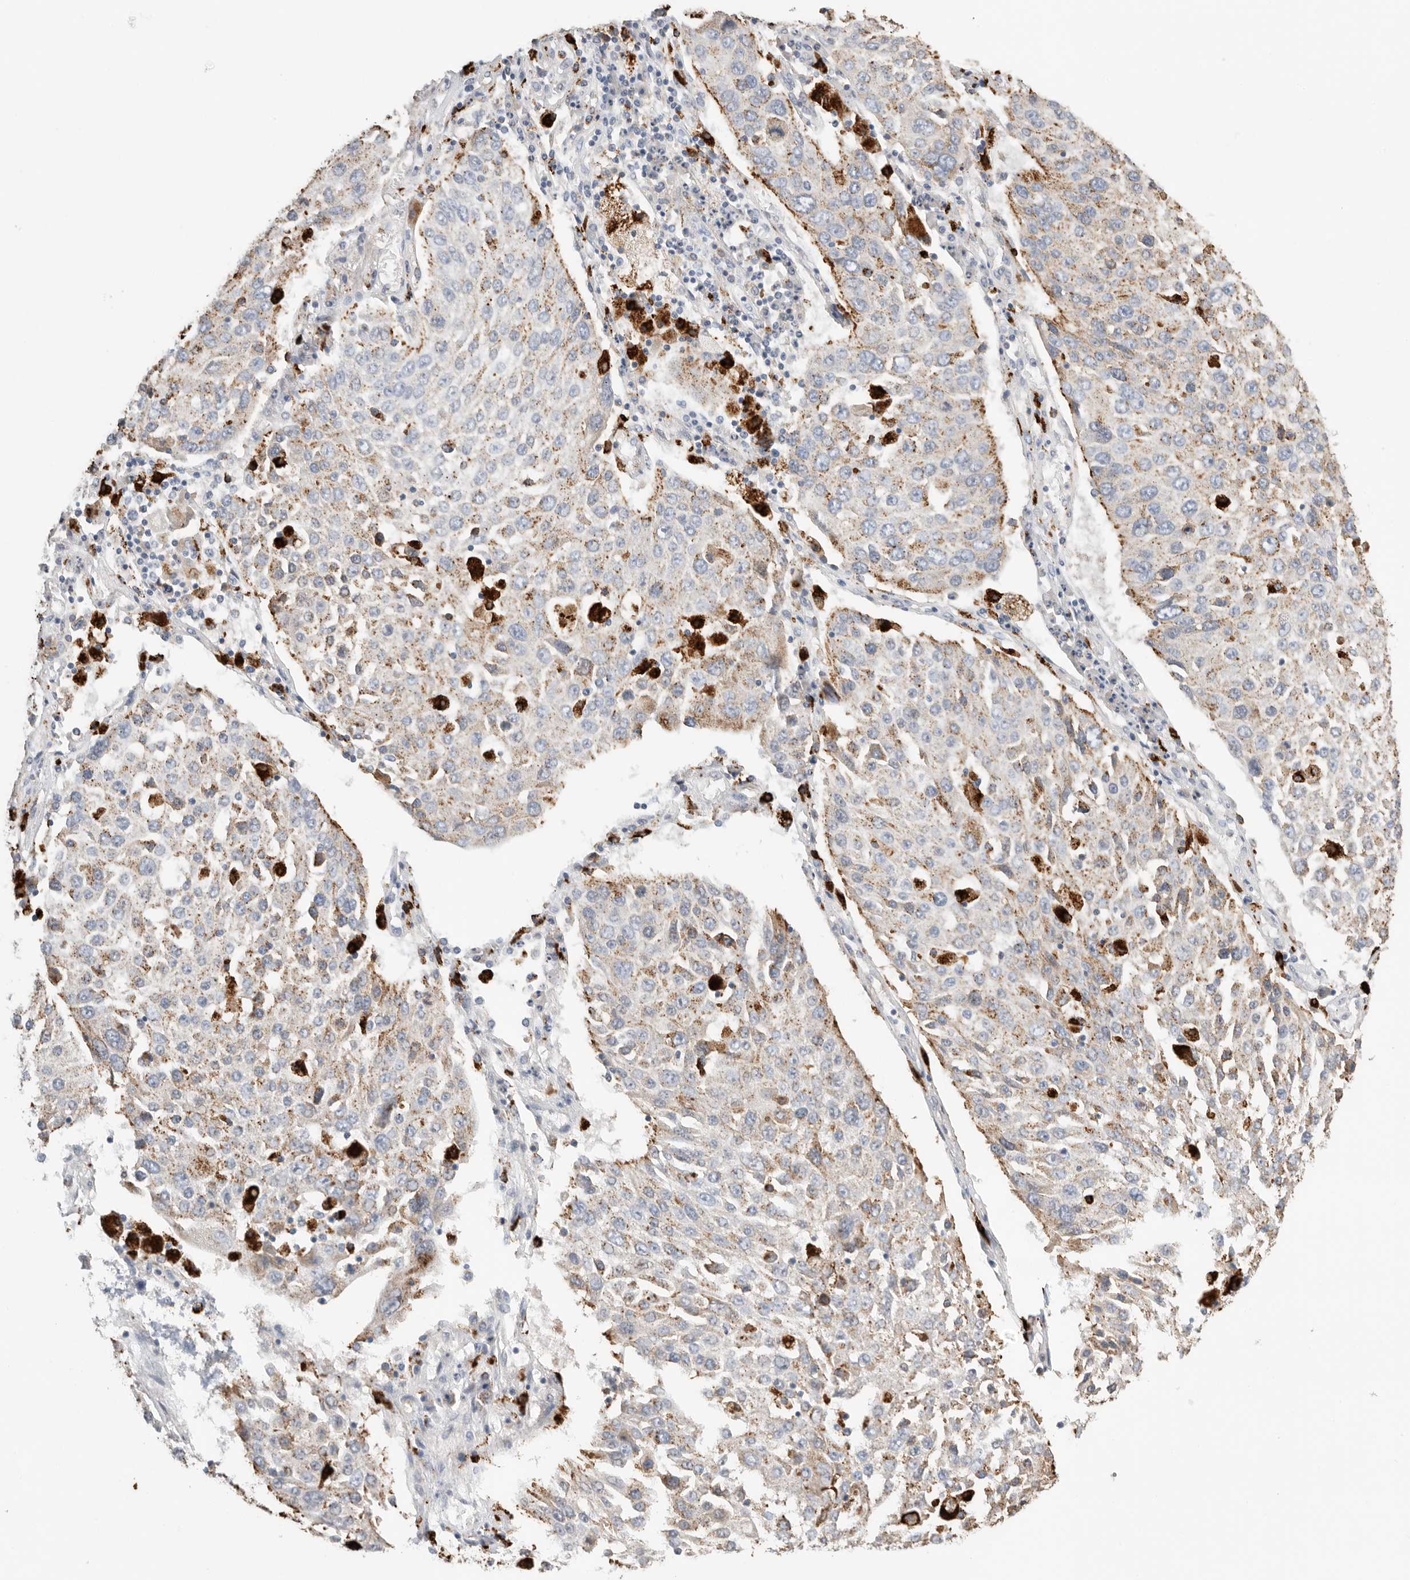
{"staining": {"intensity": "moderate", "quantity": "25%-75%", "location": "cytoplasmic/membranous"}, "tissue": "lung cancer", "cell_type": "Tumor cells", "image_type": "cancer", "snomed": [{"axis": "morphology", "description": "Squamous cell carcinoma, NOS"}, {"axis": "topography", "description": "Lung"}], "caption": "Immunohistochemical staining of lung cancer (squamous cell carcinoma) displays moderate cytoplasmic/membranous protein expression in about 25%-75% of tumor cells.", "gene": "GGH", "patient": {"sex": "male", "age": 65}}